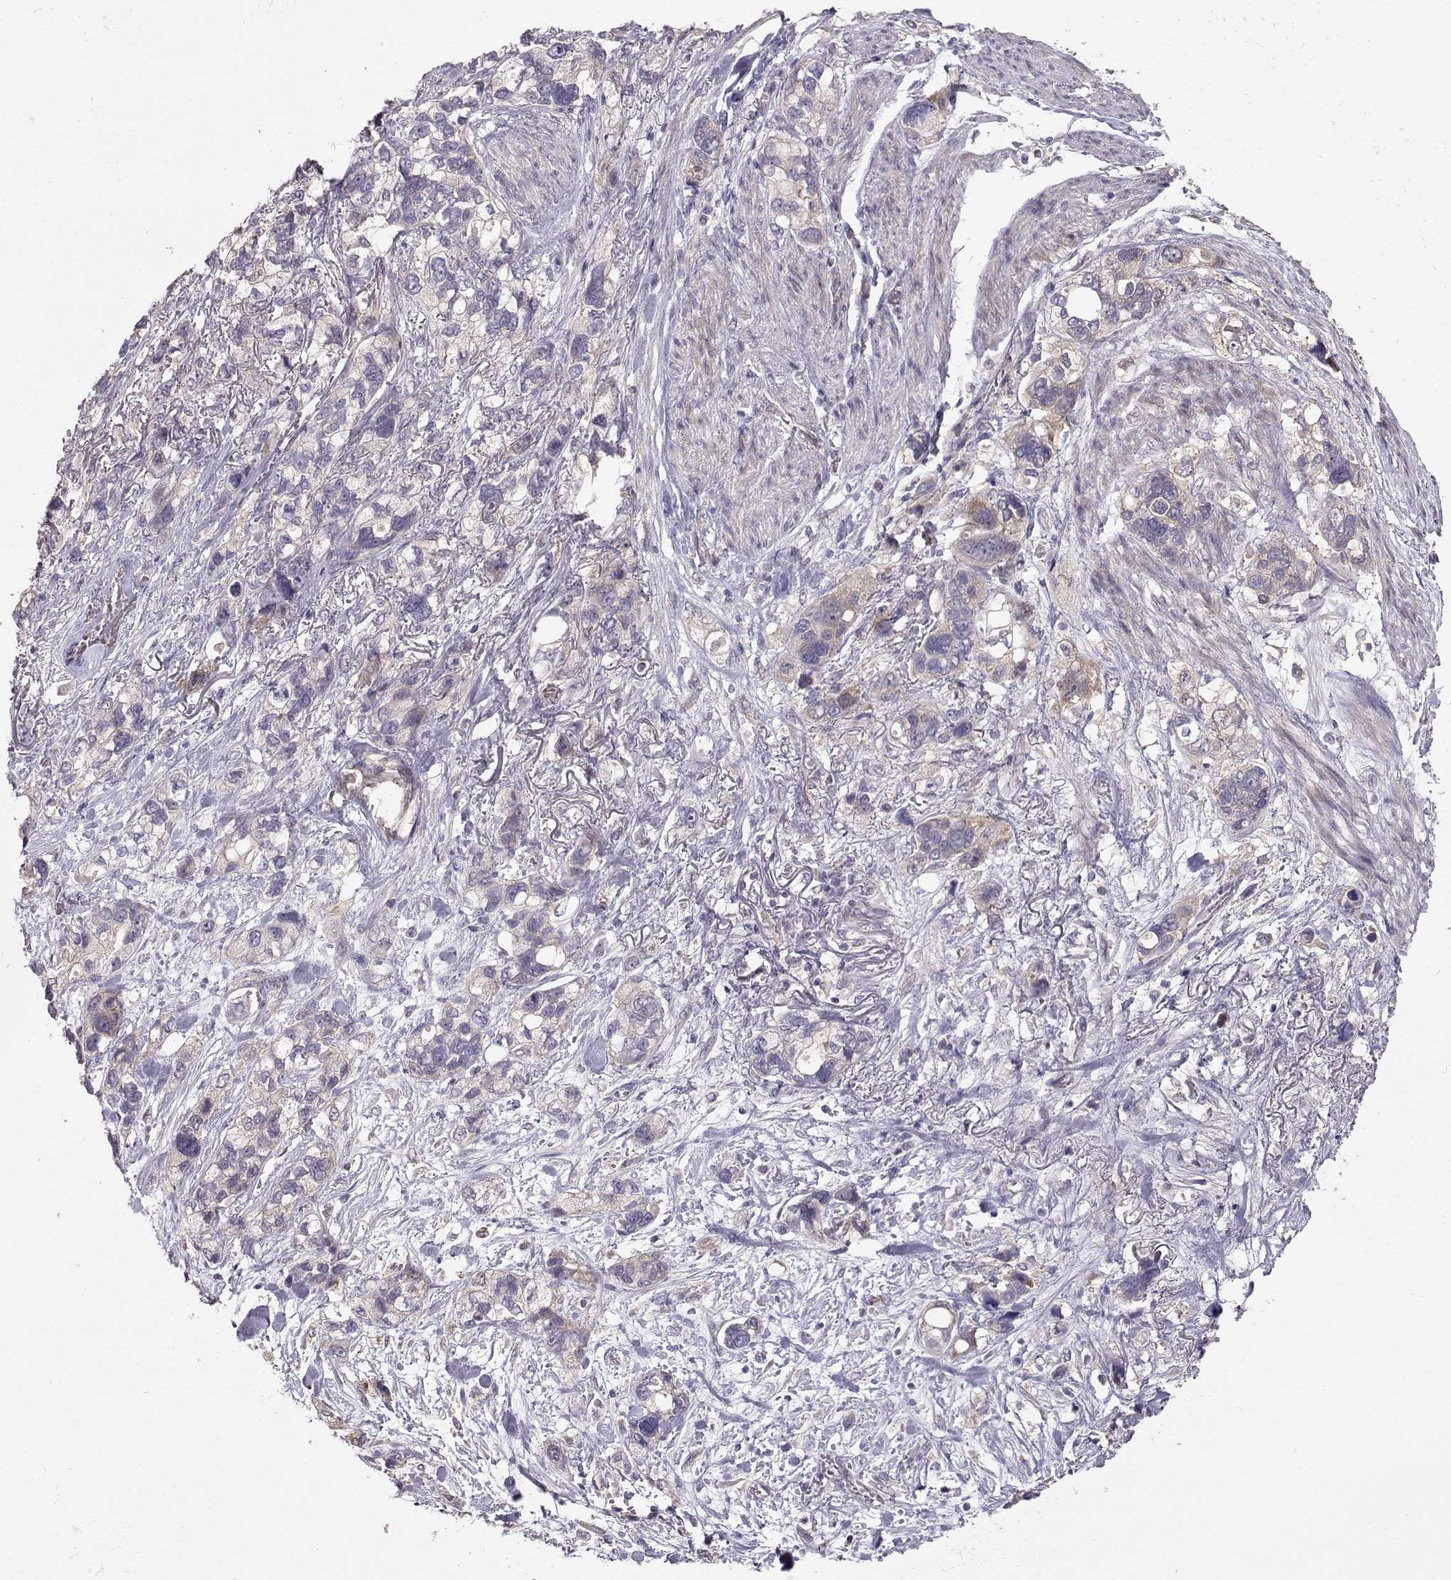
{"staining": {"intensity": "weak", "quantity": "<25%", "location": "cytoplasmic/membranous"}, "tissue": "stomach cancer", "cell_type": "Tumor cells", "image_type": "cancer", "snomed": [{"axis": "morphology", "description": "Adenocarcinoma, NOS"}, {"axis": "topography", "description": "Stomach, upper"}], "caption": "DAB immunohistochemical staining of stomach cancer (adenocarcinoma) reveals no significant positivity in tumor cells.", "gene": "NCAM2", "patient": {"sex": "female", "age": 81}}